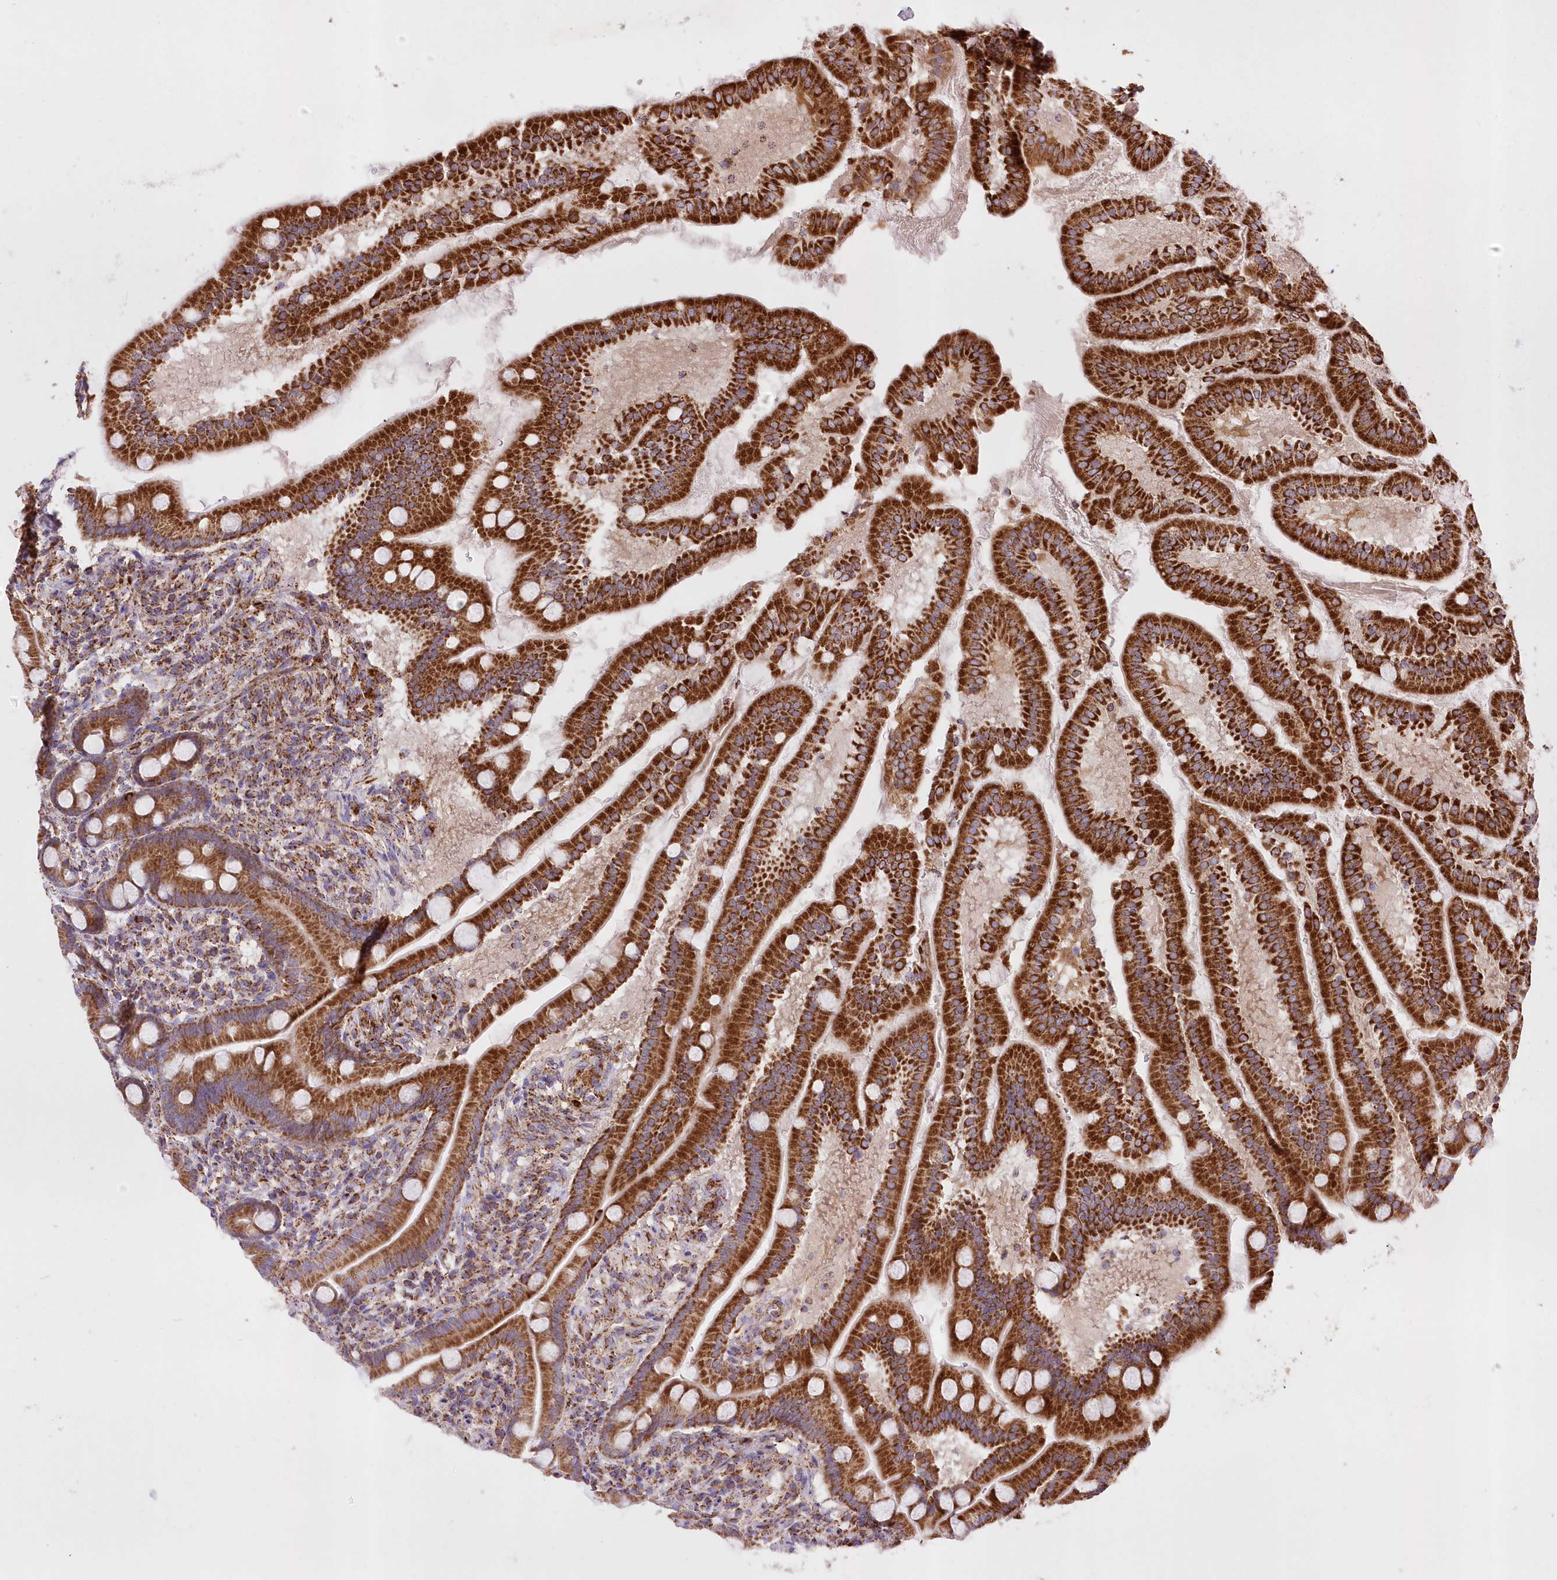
{"staining": {"intensity": "strong", "quantity": ">75%", "location": "cytoplasmic/membranous"}, "tissue": "duodenum", "cell_type": "Glandular cells", "image_type": "normal", "snomed": [{"axis": "morphology", "description": "Normal tissue, NOS"}, {"axis": "topography", "description": "Duodenum"}], "caption": "IHC image of unremarkable human duodenum stained for a protein (brown), which demonstrates high levels of strong cytoplasmic/membranous positivity in about >75% of glandular cells.", "gene": "ASNSD1", "patient": {"sex": "male", "age": 50}}